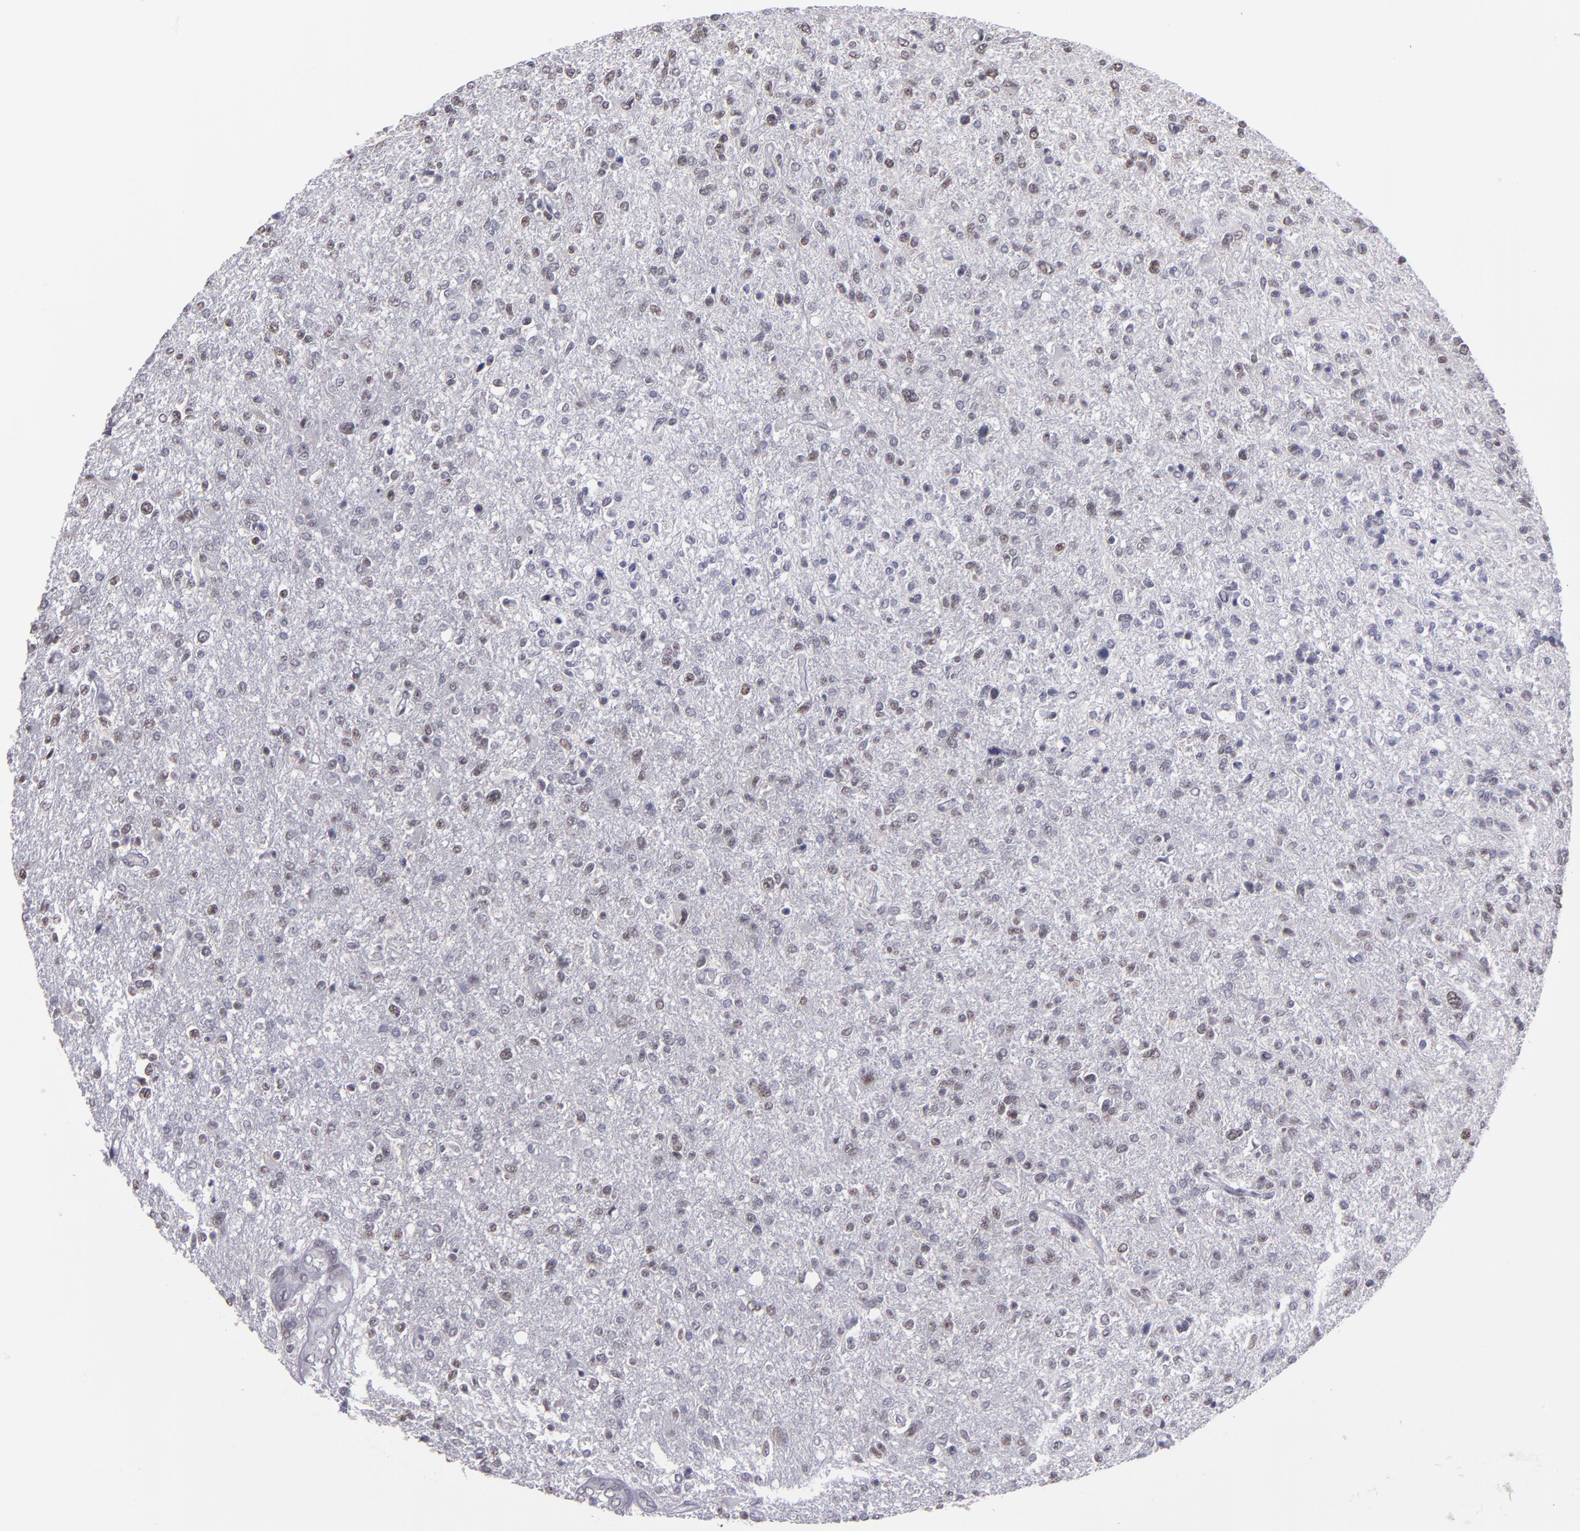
{"staining": {"intensity": "weak", "quantity": "<25%", "location": "nuclear"}, "tissue": "glioma", "cell_type": "Tumor cells", "image_type": "cancer", "snomed": [{"axis": "morphology", "description": "Glioma, malignant, High grade"}, {"axis": "topography", "description": "Cerebral cortex"}], "caption": "An IHC image of glioma is shown. There is no staining in tumor cells of glioma.", "gene": "OTUB2", "patient": {"sex": "male", "age": 76}}